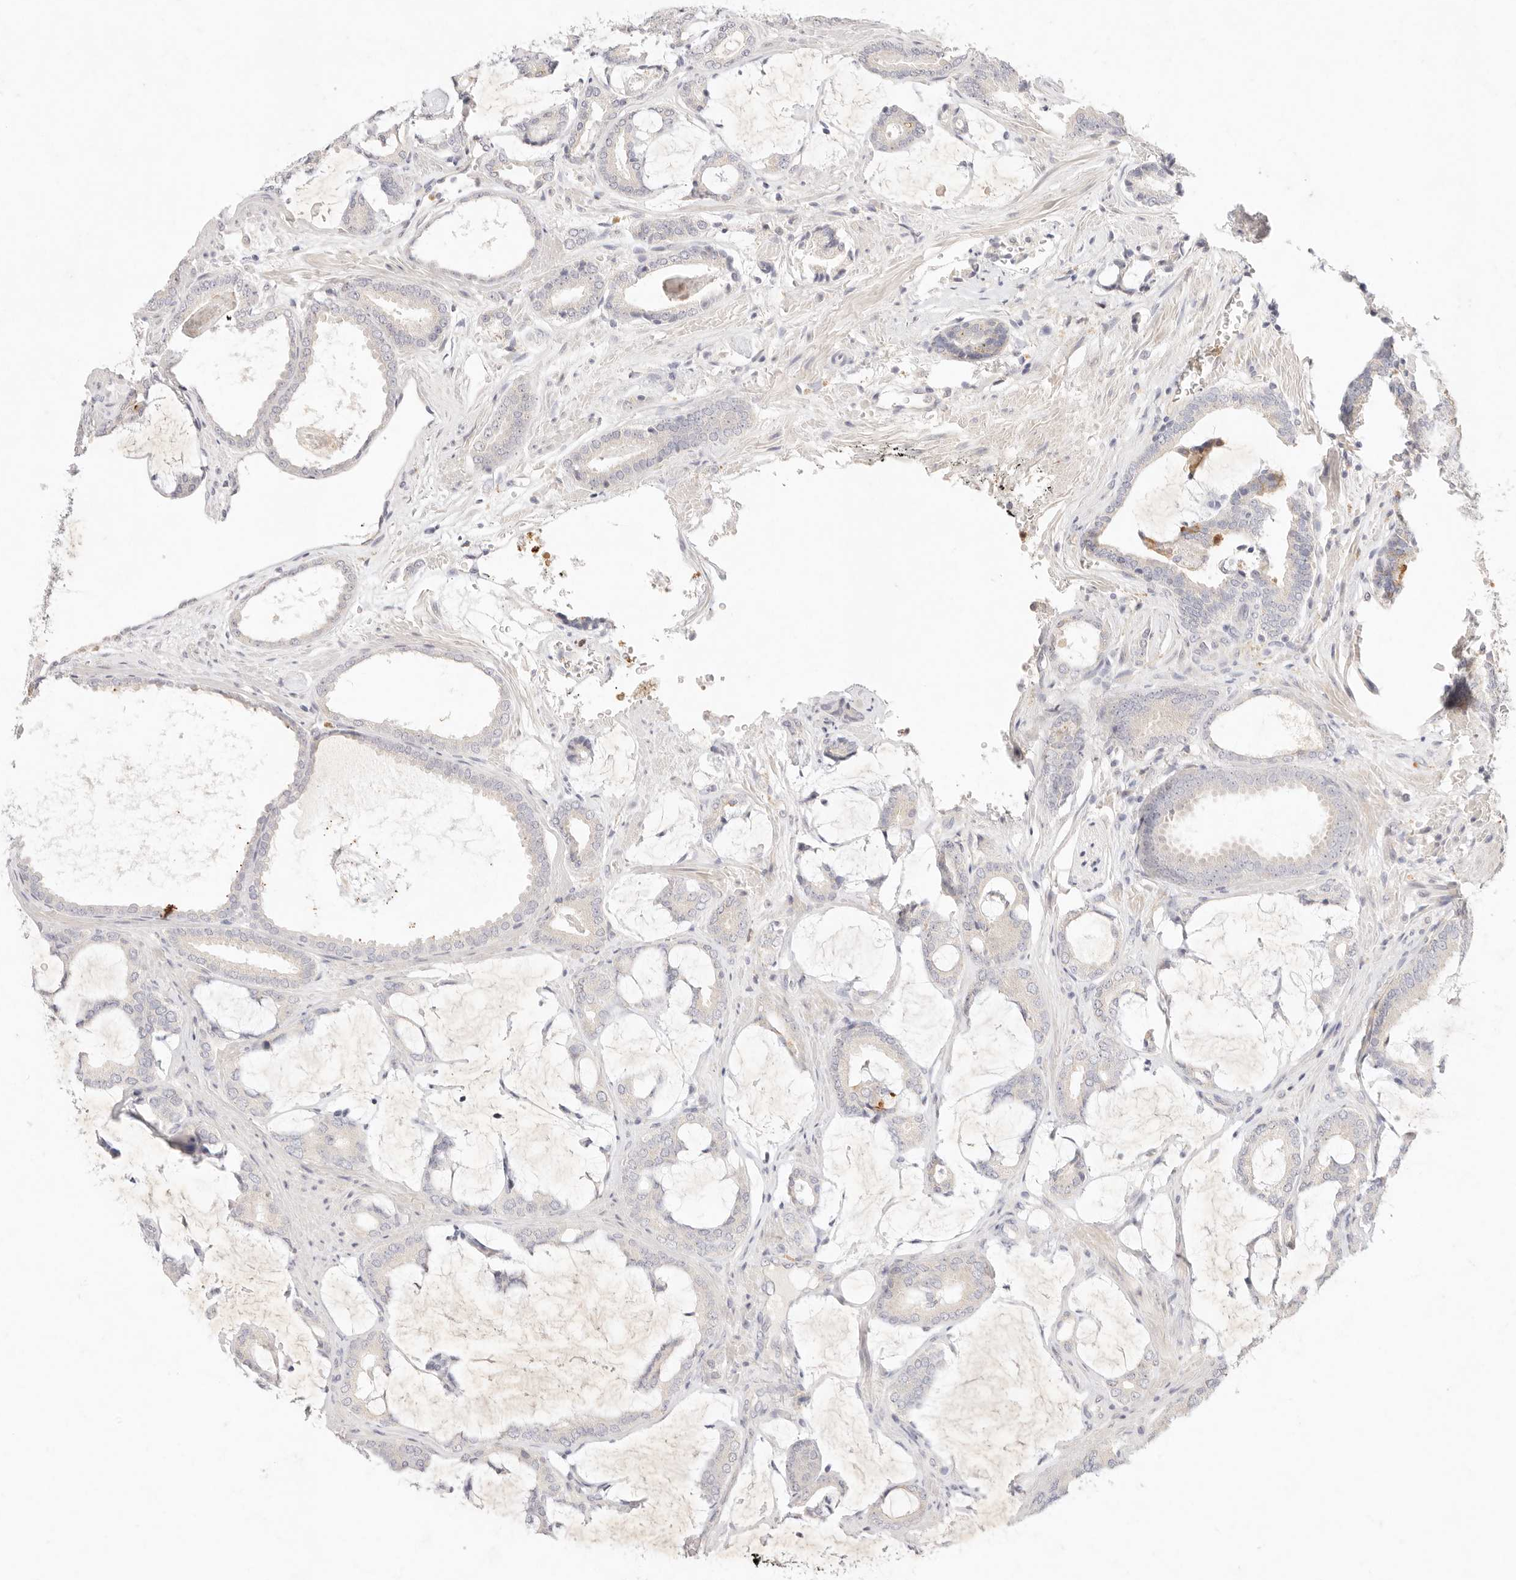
{"staining": {"intensity": "negative", "quantity": "none", "location": "none"}, "tissue": "prostate cancer", "cell_type": "Tumor cells", "image_type": "cancer", "snomed": [{"axis": "morphology", "description": "Adenocarcinoma, Low grade"}, {"axis": "topography", "description": "Prostate"}], "caption": "High magnification brightfield microscopy of prostate adenocarcinoma (low-grade) stained with DAB (brown) and counterstained with hematoxylin (blue): tumor cells show no significant positivity.", "gene": "GPR84", "patient": {"sex": "male", "age": 71}}